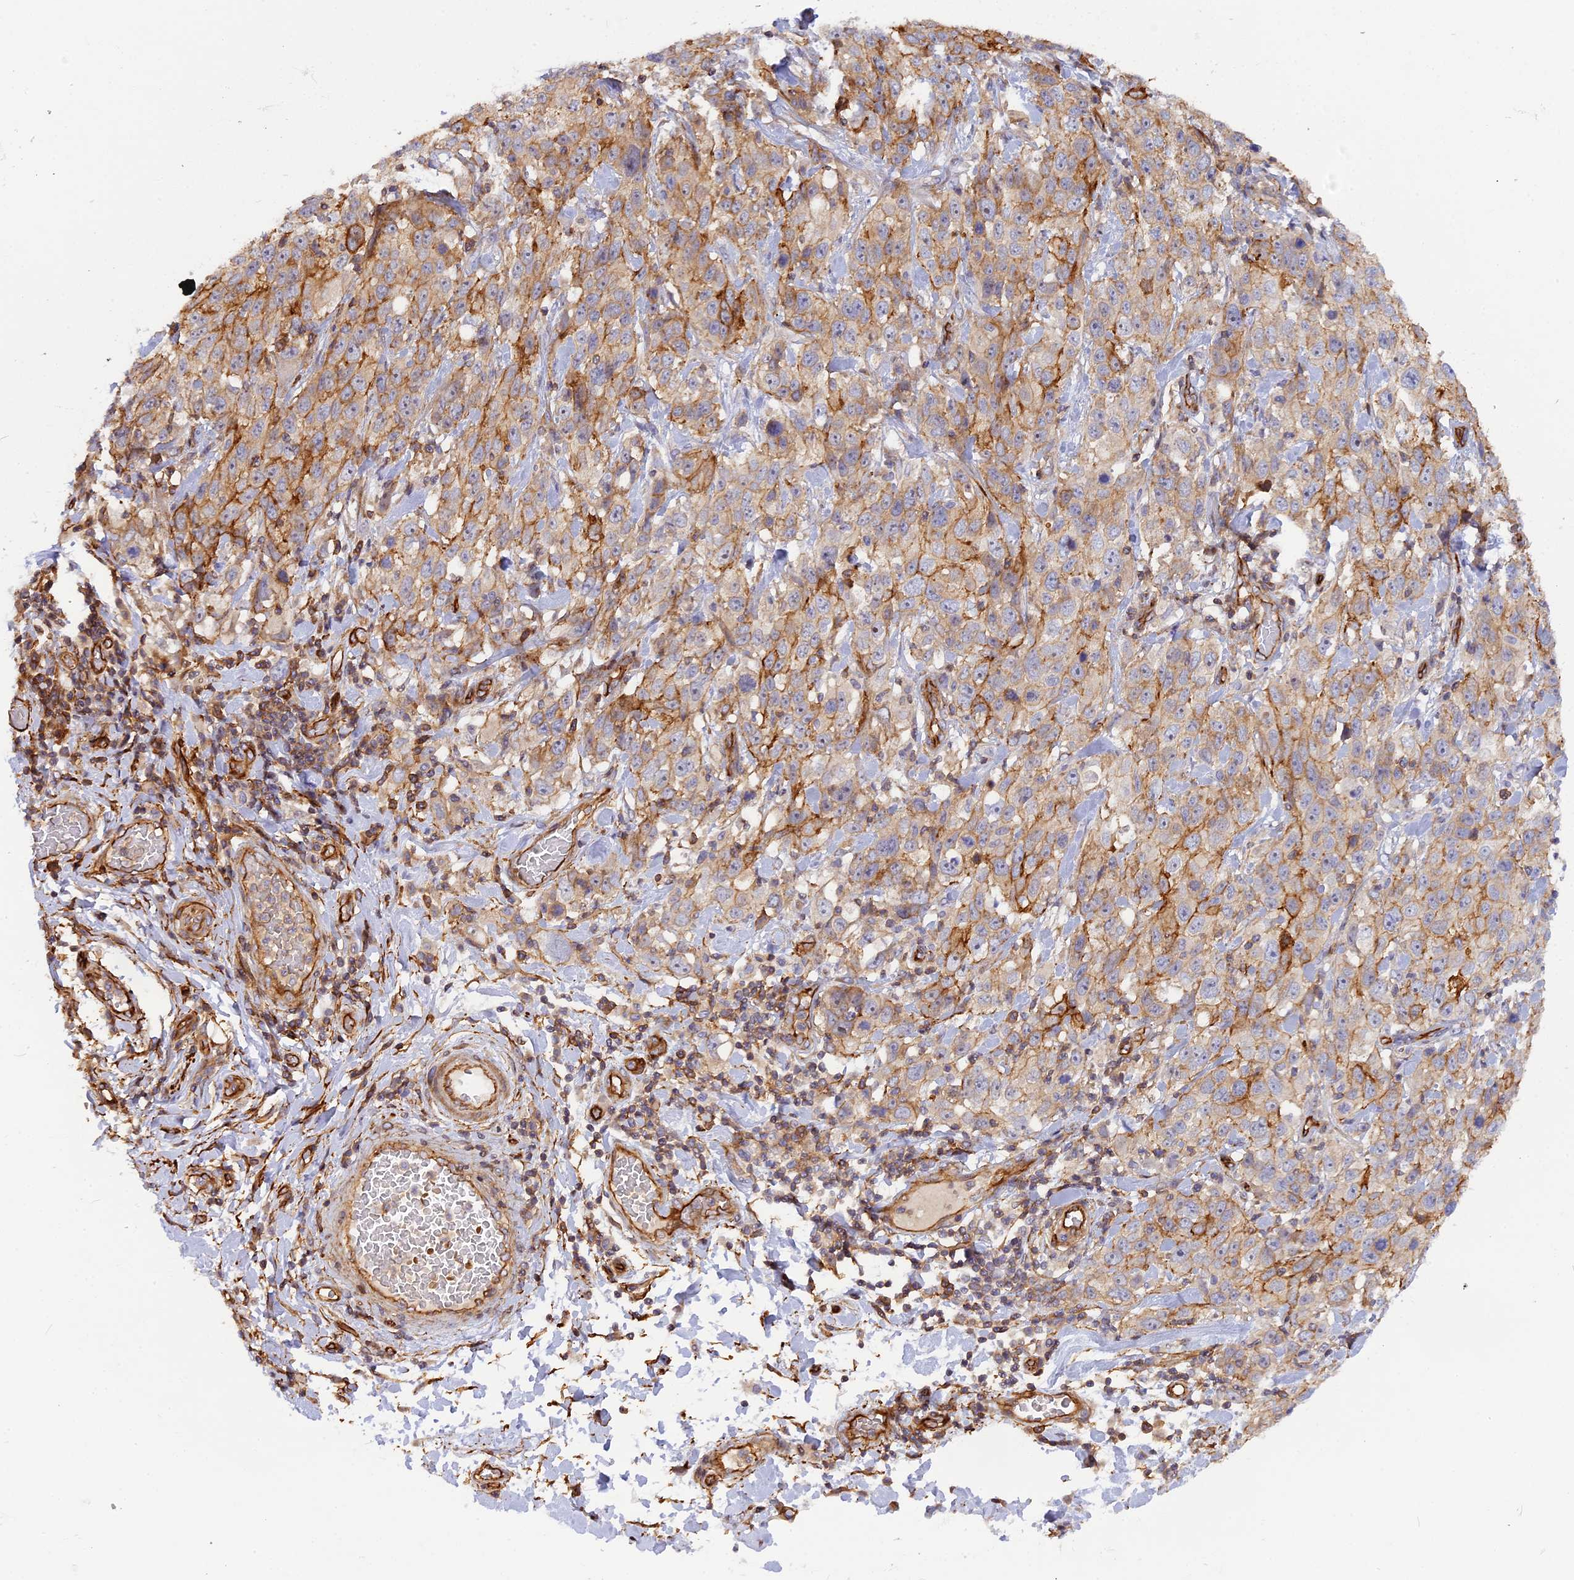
{"staining": {"intensity": "moderate", "quantity": "25%-75%", "location": "cytoplasmic/membranous"}, "tissue": "stomach cancer", "cell_type": "Tumor cells", "image_type": "cancer", "snomed": [{"axis": "morphology", "description": "Normal tissue, NOS"}, {"axis": "morphology", "description": "Adenocarcinoma, NOS"}, {"axis": "topography", "description": "Lymph node"}, {"axis": "topography", "description": "Stomach"}], "caption": "A micrograph of stomach cancer (adenocarcinoma) stained for a protein demonstrates moderate cytoplasmic/membranous brown staining in tumor cells.", "gene": "CNBD2", "patient": {"sex": "male", "age": 48}}